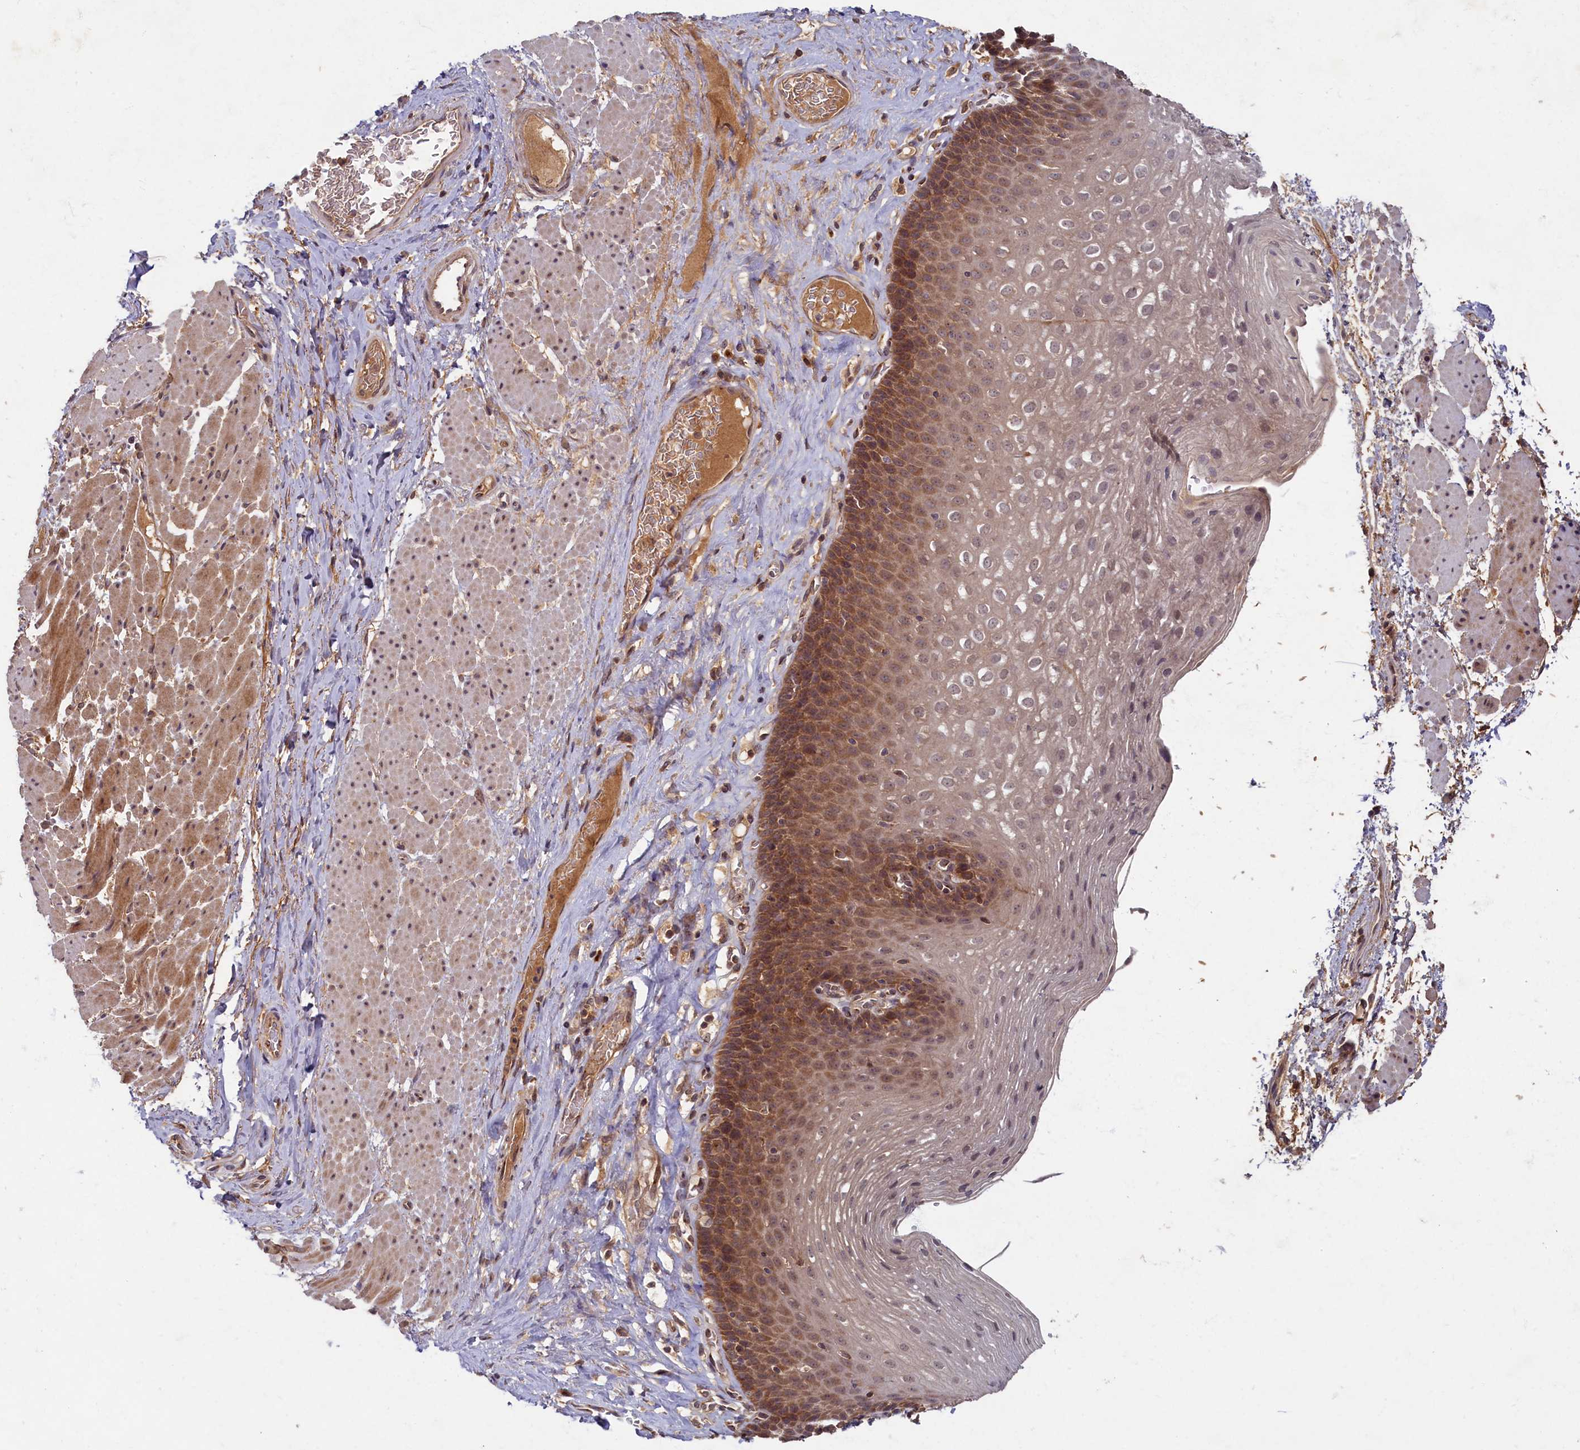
{"staining": {"intensity": "moderate", "quantity": ">75%", "location": "cytoplasmic/membranous"}, "tissue": "esophagus", "cell_type": "Squamous epithelial cells", "image_type": "normal", "snomed": [{"axis": "morphology", "description": "Normal tissue, NOS"}, {"axis": "topography", "description": "Esophagus"}], "caption": "Immunohistochemistry histopathology image of normal human esophagus stained for a protein (brown), which displays medium levels of moderate cytoplasmic/membranous expression in approximately >75% of squamous epithelial cells.", "gene": "BICD1", "patient": {"sex": "female", "age": 66}}